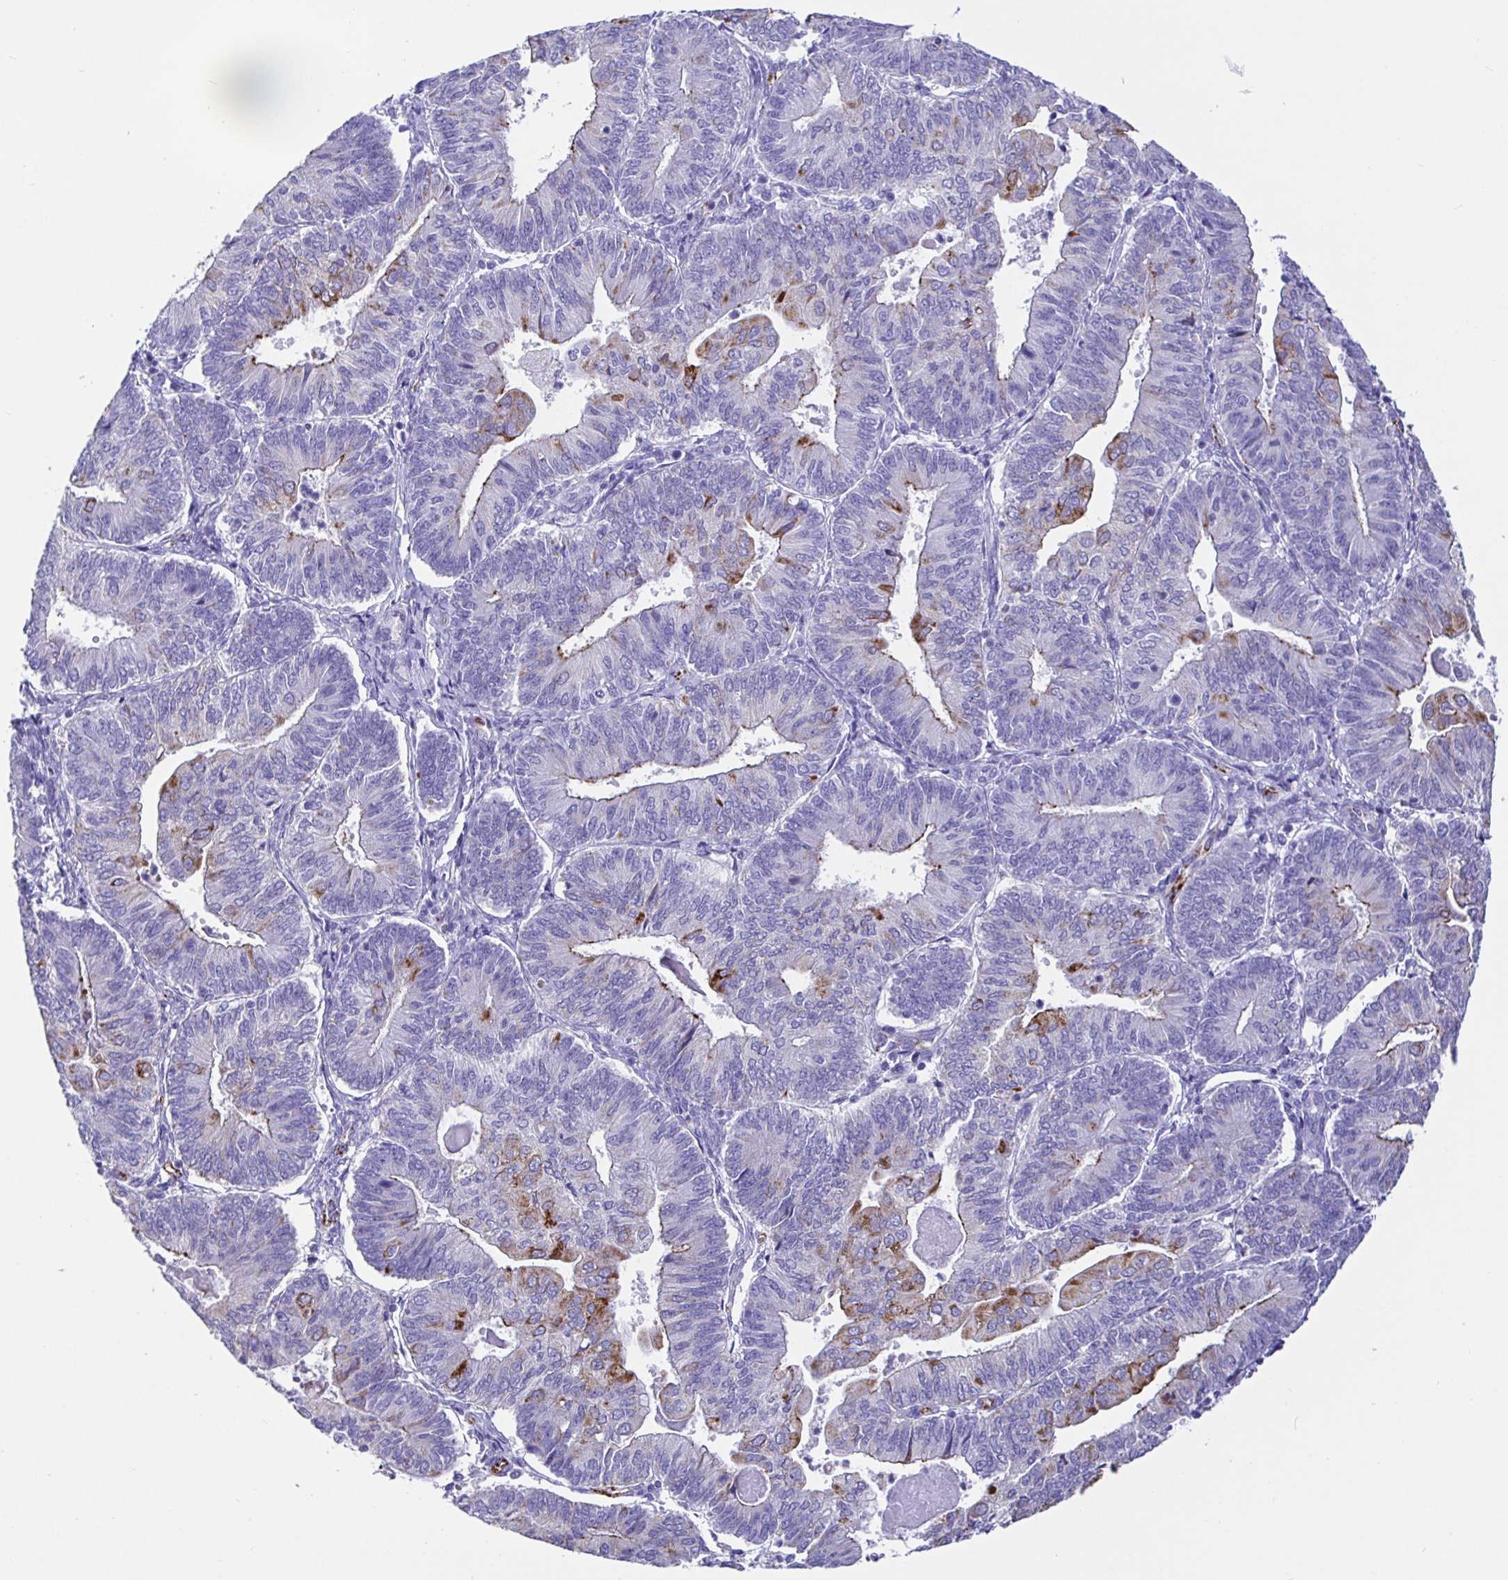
{"staining": {"intensity": "strong", "quantity": "<25%", "location": "cytoplasmic/membranous"}, "tissue": "endometrial cancer", "cell_type": "Tumor cells", "image_type": "cancer", "snomed": [{"axis": "morphology", "description": "Adenocarcinoma, NOS"}, {"axis": "topography", "description": "Endometrium"}], "caption": "A photomicrograph showing strong cytoplasmic/membranous expression in about <25% of tumor cells in endometrial cancer, as visualized by brown immunohistochemical staining.", "gene": "MAOA", "patient": {"sex": "female", "age": 65}}